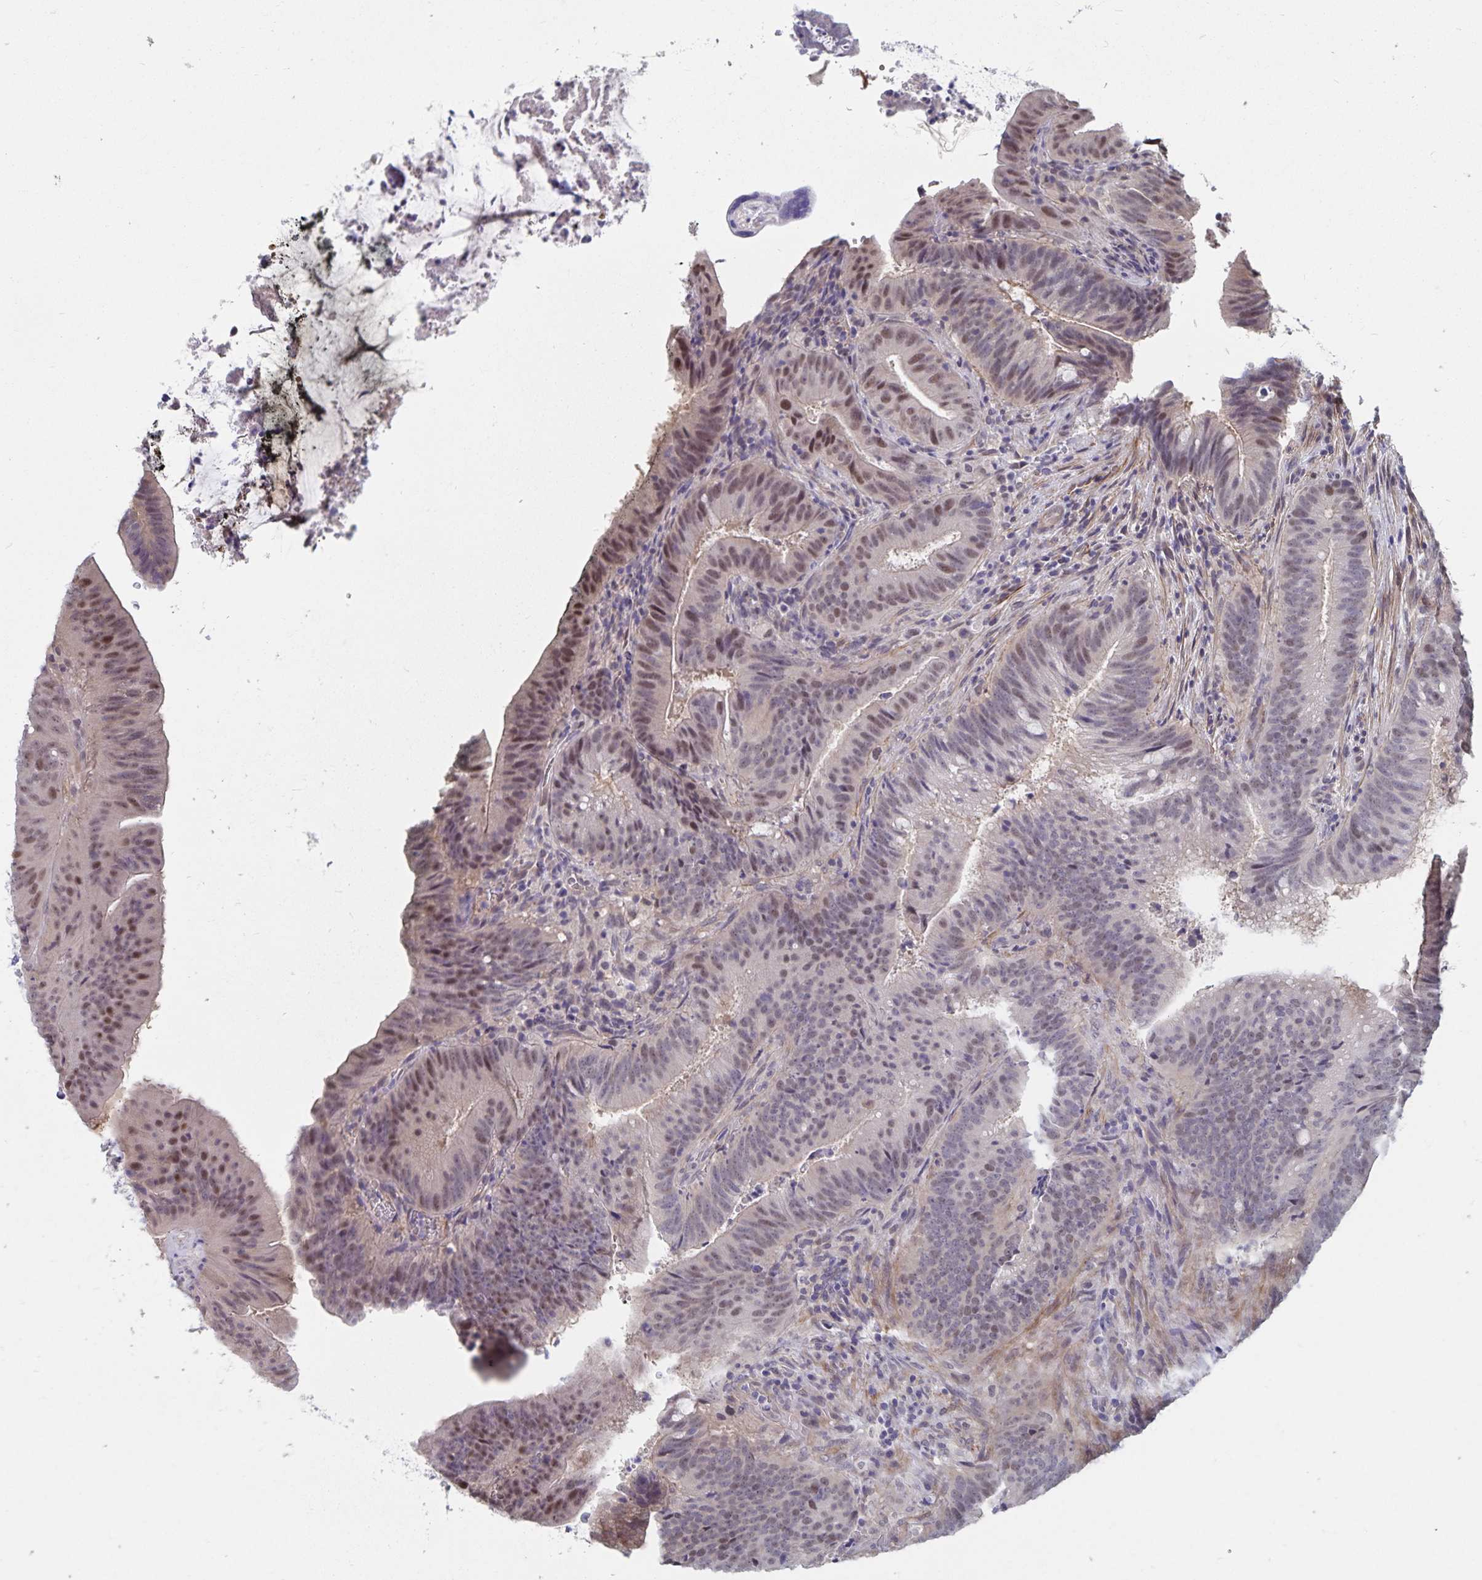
{"staining": {"intensity": "weak", "quantity": "25%-75%", "location": "nuclear"}, "tissue": "colorectal cancer", "cell_type": "Tumor cells", "image_type": "cancer", "snomed": [{"axis": "morphology", "description": "Adenocarcinoma, NOS"}, {"axis": "topography", "description": "Colon"}], "caption": "An immunohistochemistry (IHC) histopathology image of tumor tissue is shown. Protein staining in brown shows weak nuclear positivity in colorectal cancer within tumor cells.", "gene": "BAG6", "patient": {"sex": "female", "age": 43}}